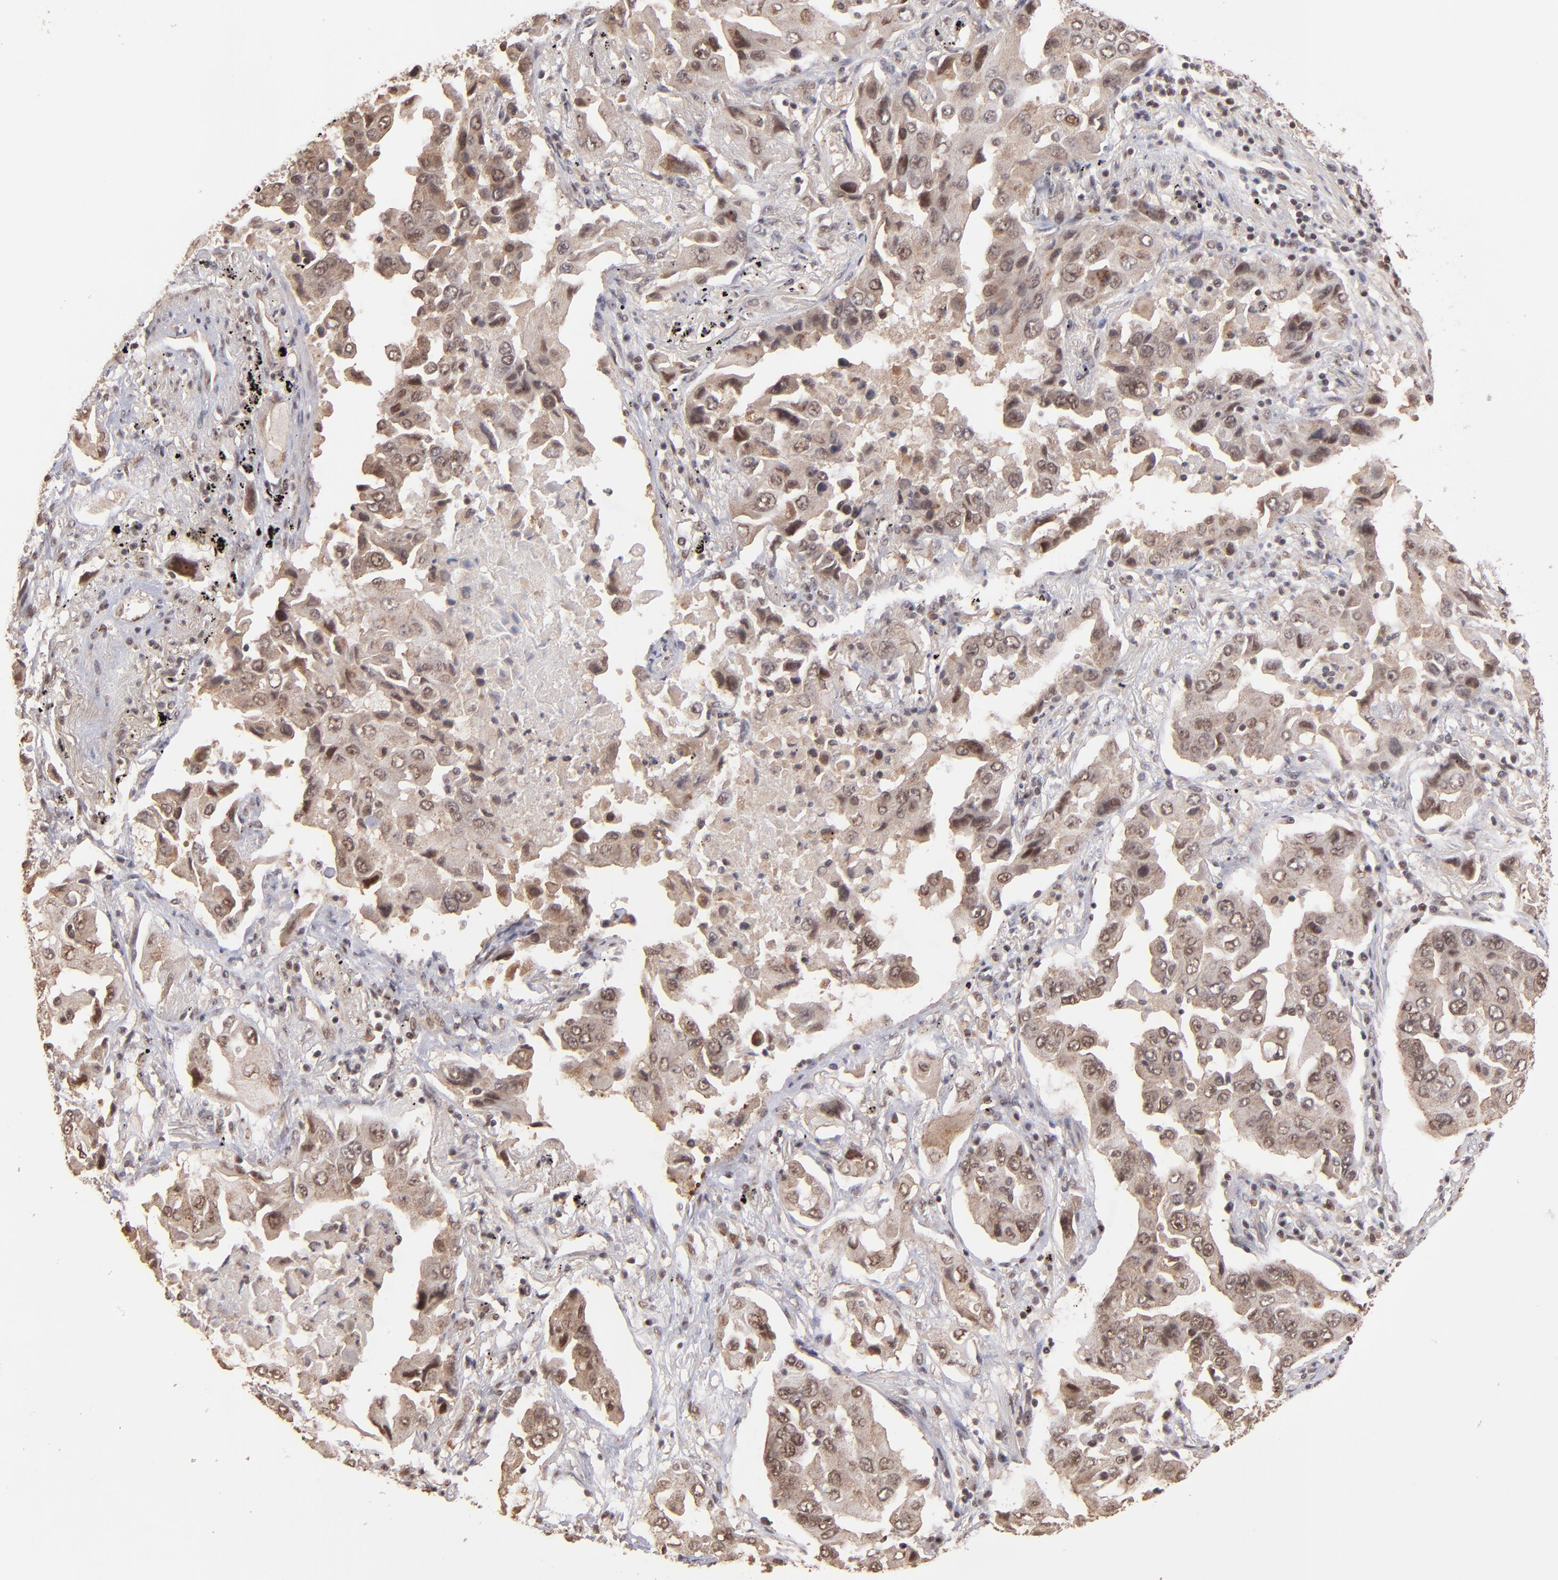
{"staining": {"intensity": "weak", "quantity": "25%-75%", "location": "cytoplasmic/membranous,nuclear"}, "tissue": "lung cancer", "cell_type": "Tumor cells", "image_type": "cancer", "snomed": [{"axis": "morphology", "description": "Adenocarcinoma, NOS"}, {"axis": "topography", "description": "Lung"}], "caption": "DAB immunohistochemical staining of adenocarcinoma (lung) reveals weak cytoplasmic/membranous and nuclear protein positivity in approximately 25%-75% of tumor cells.", "gene": "TERF2", "patient": {"sex": "female", "age": 65}}